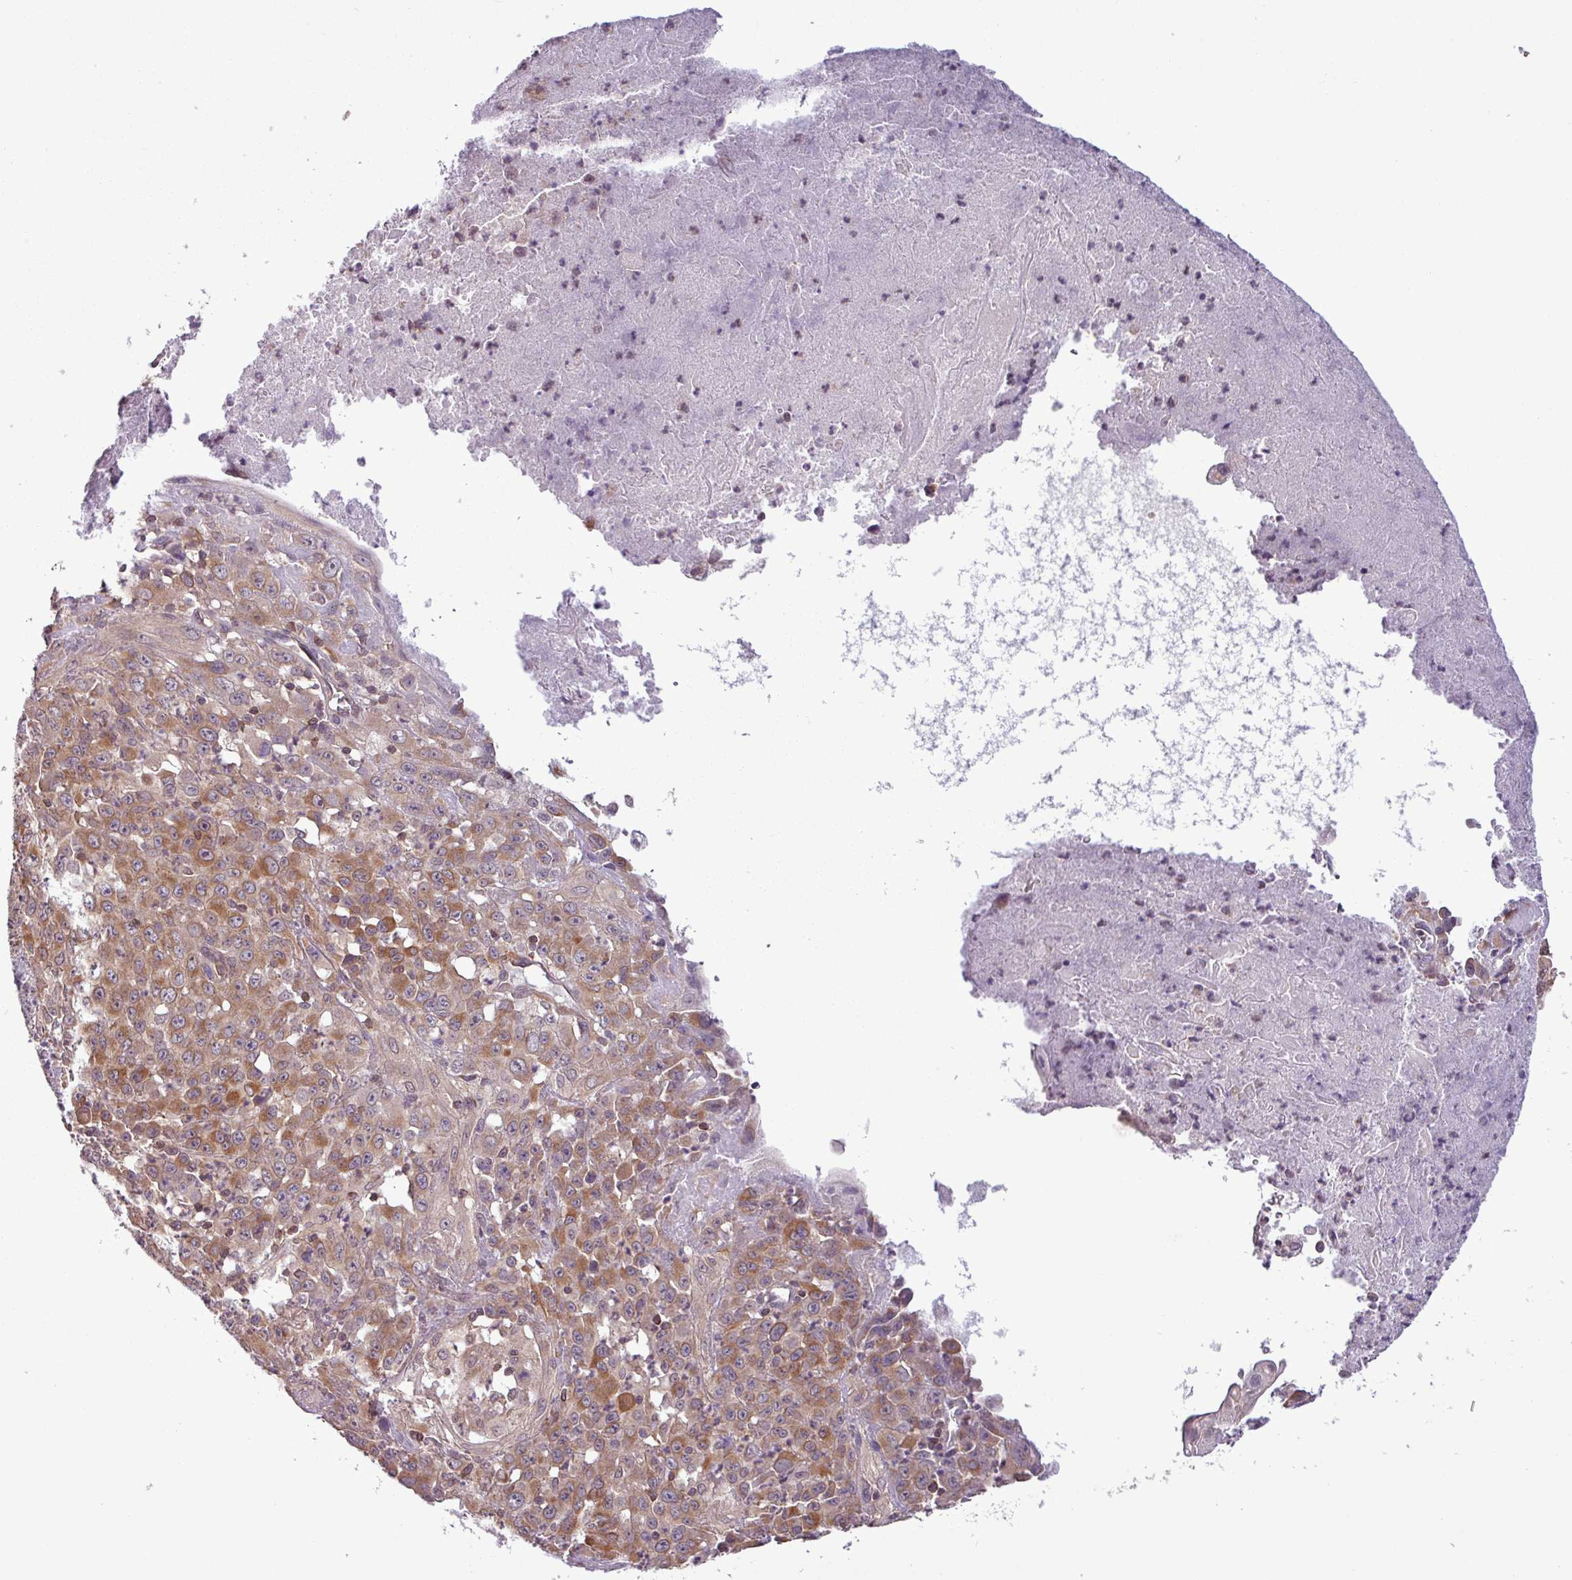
{"staining": {"intensity": "moderate", "quantity": ">75%", "location": "cytoplasmic/membranous"}, "tissue": "melanoma", "cell_type": "Tumor cells", "image_type": "cancer", "snomed": [{"axis": "morphology", "description": "Malignant melanoma, Metastatic site"}, {"axis": "topography", "description": "Brain"}], "caption": "High-magnification brightfield microscopy of malignant melanoma (metastatic site) stained with DAB (3,3'-diaminobenzidine) (brown) and counterstained with hematoxylin (blue). tumor cells exhibit moderate cytoplasmic/membranous staining is seen in about>75% of cells.", "gene": "MCTP2", "patient": {"sex": "female", "age": 53}}